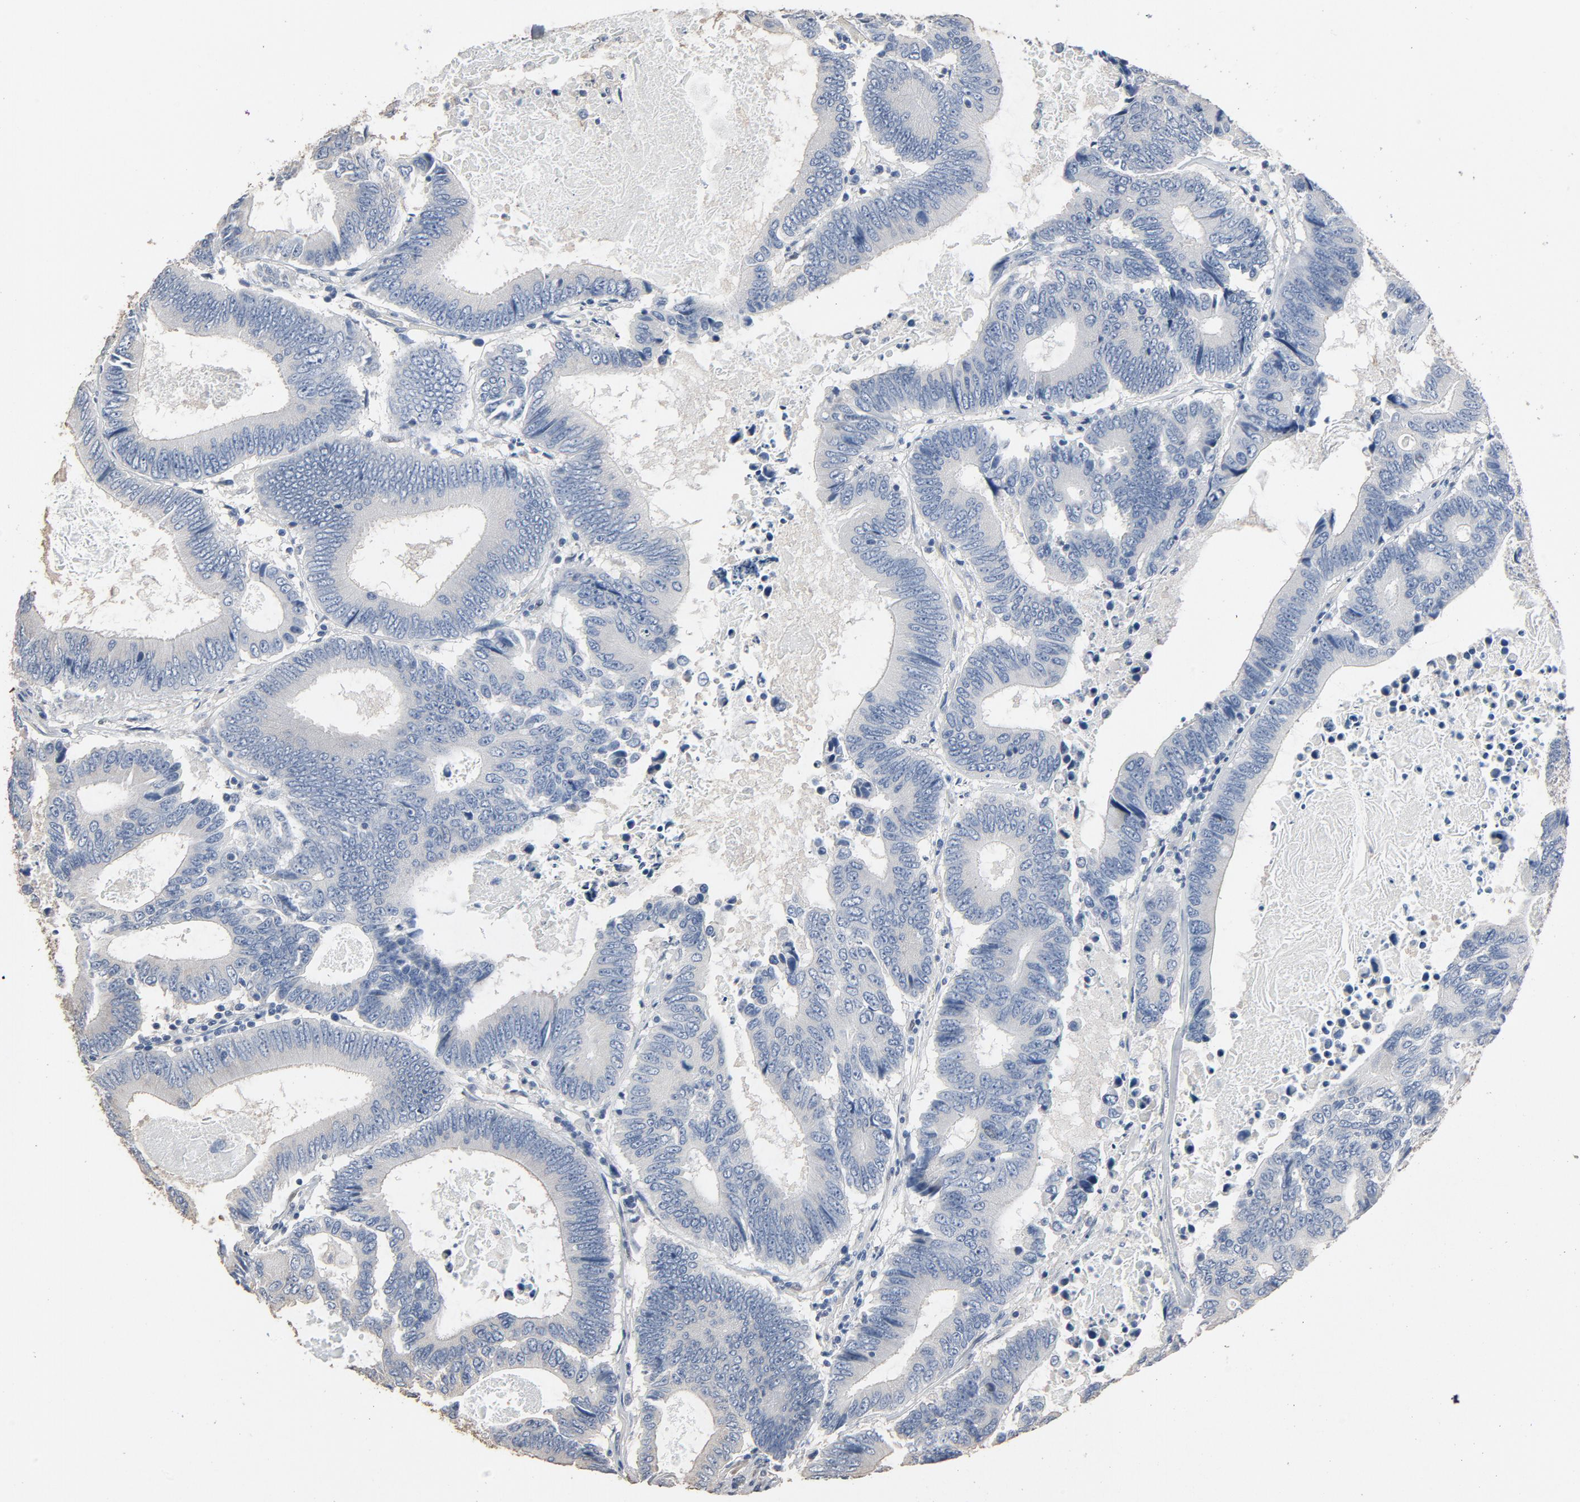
{"staining": {"intensity": "negative", "quantity": "none", "location": "none"}, "tissue": "colorectal cancer", "cell_type": "Tumor cells", "image_type": "cancer", "snomed": [{"axis": "morphology", "description": "Adenocarcinoma, NOS"}, {"axis": "topography", "description": "Colon"}], "caption": "IHC image of colorectal cancer stained for a protein (brown), which exhibits no positivity in tumor cells.", "gene": "SOX6", "patient": {"sex": "female", "age": 78}}